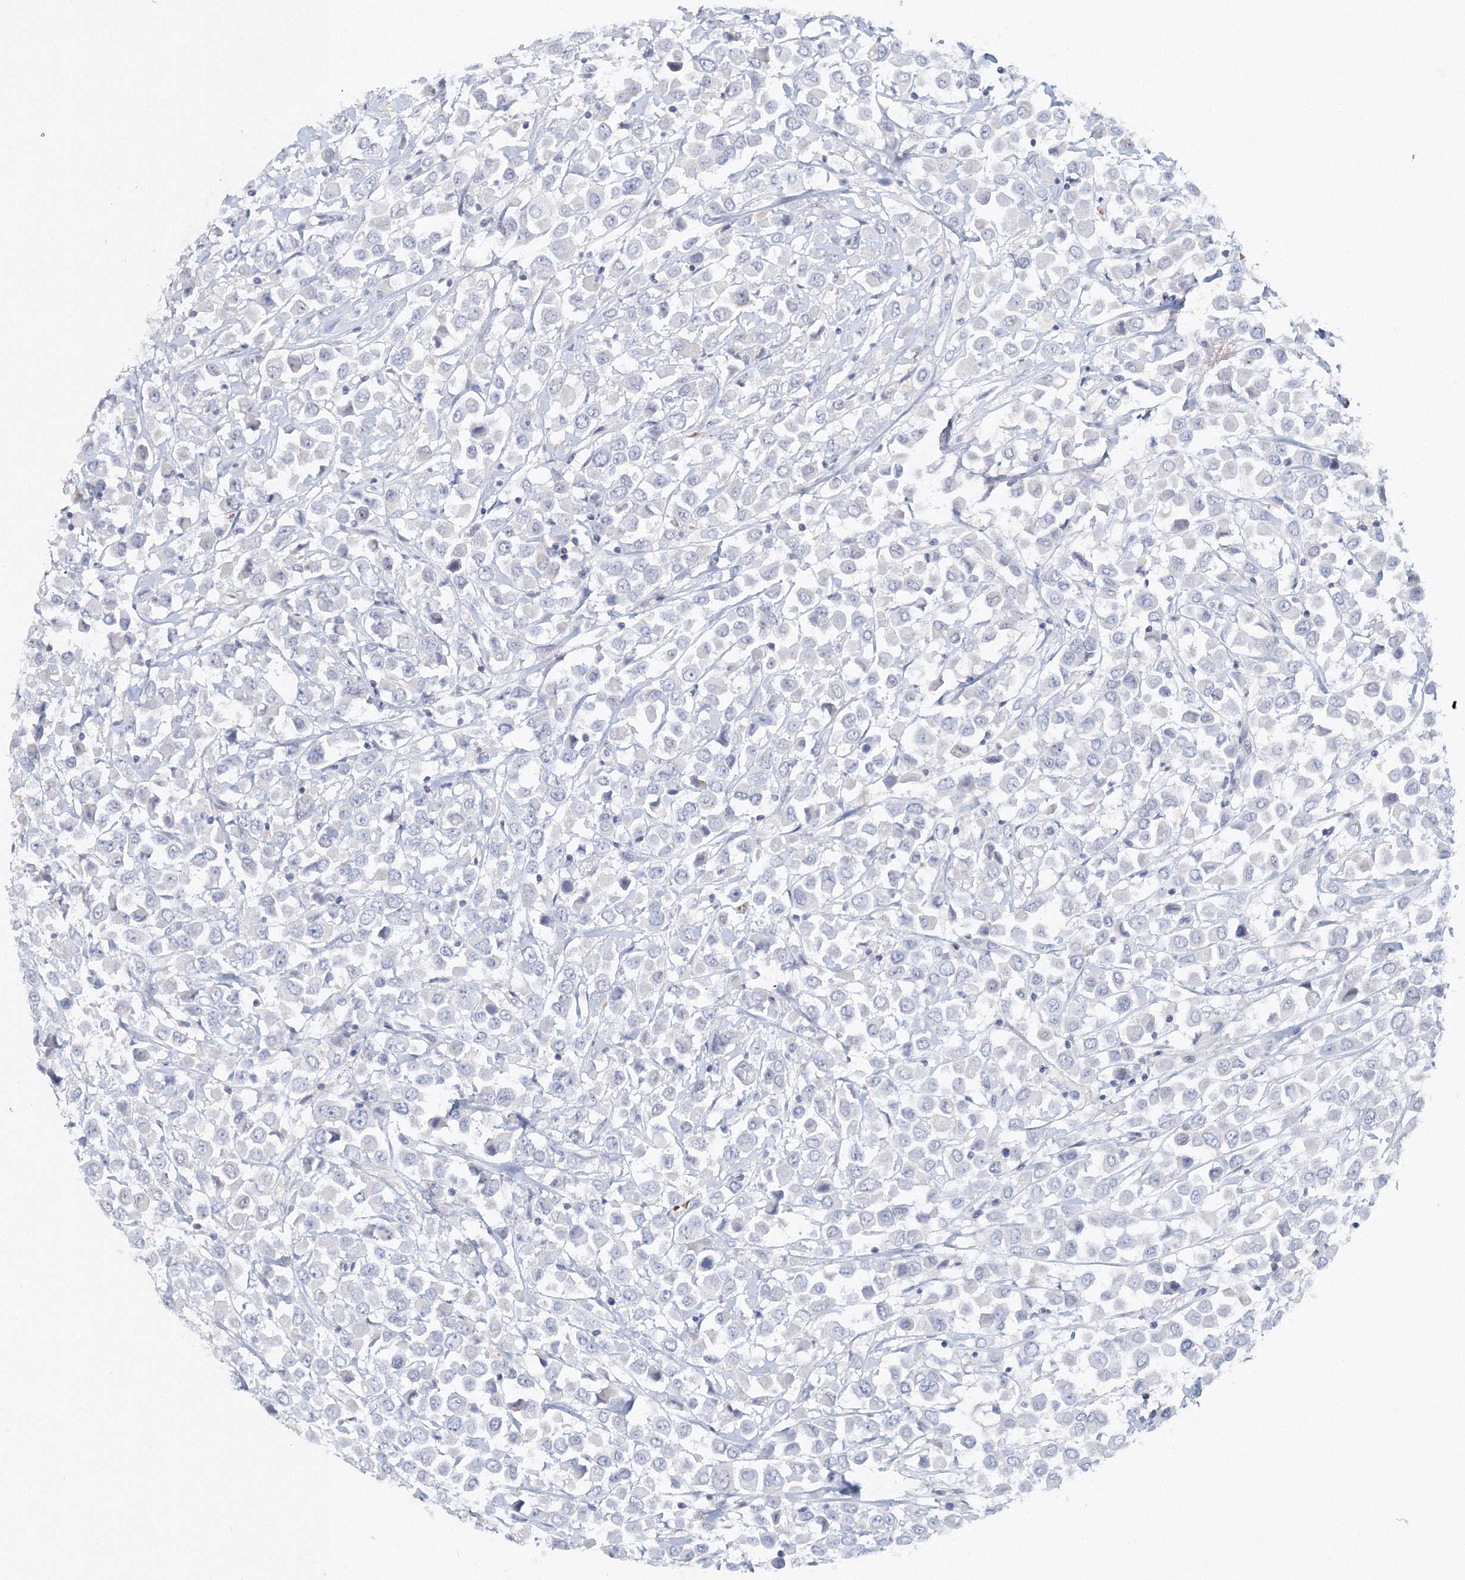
{"staining": {"intensity": "negative", "quantity": "none", "location": "none"}, "tissue": "breast cancer", "cell_type": "Tumor cells", "image_type": "cancer", "snomed": [{"axis": "morphology", "description": "Duct carcinoma"}, {"axis": "topography", "description": "Breast"}], "caption": "Immunohistochemistry (IHC) of human invasive ductal carcinoma (breast) displays no staining in tumor cells.", "gene": "SH3BP5", "patient": {"sex": "female", "age": 61}}